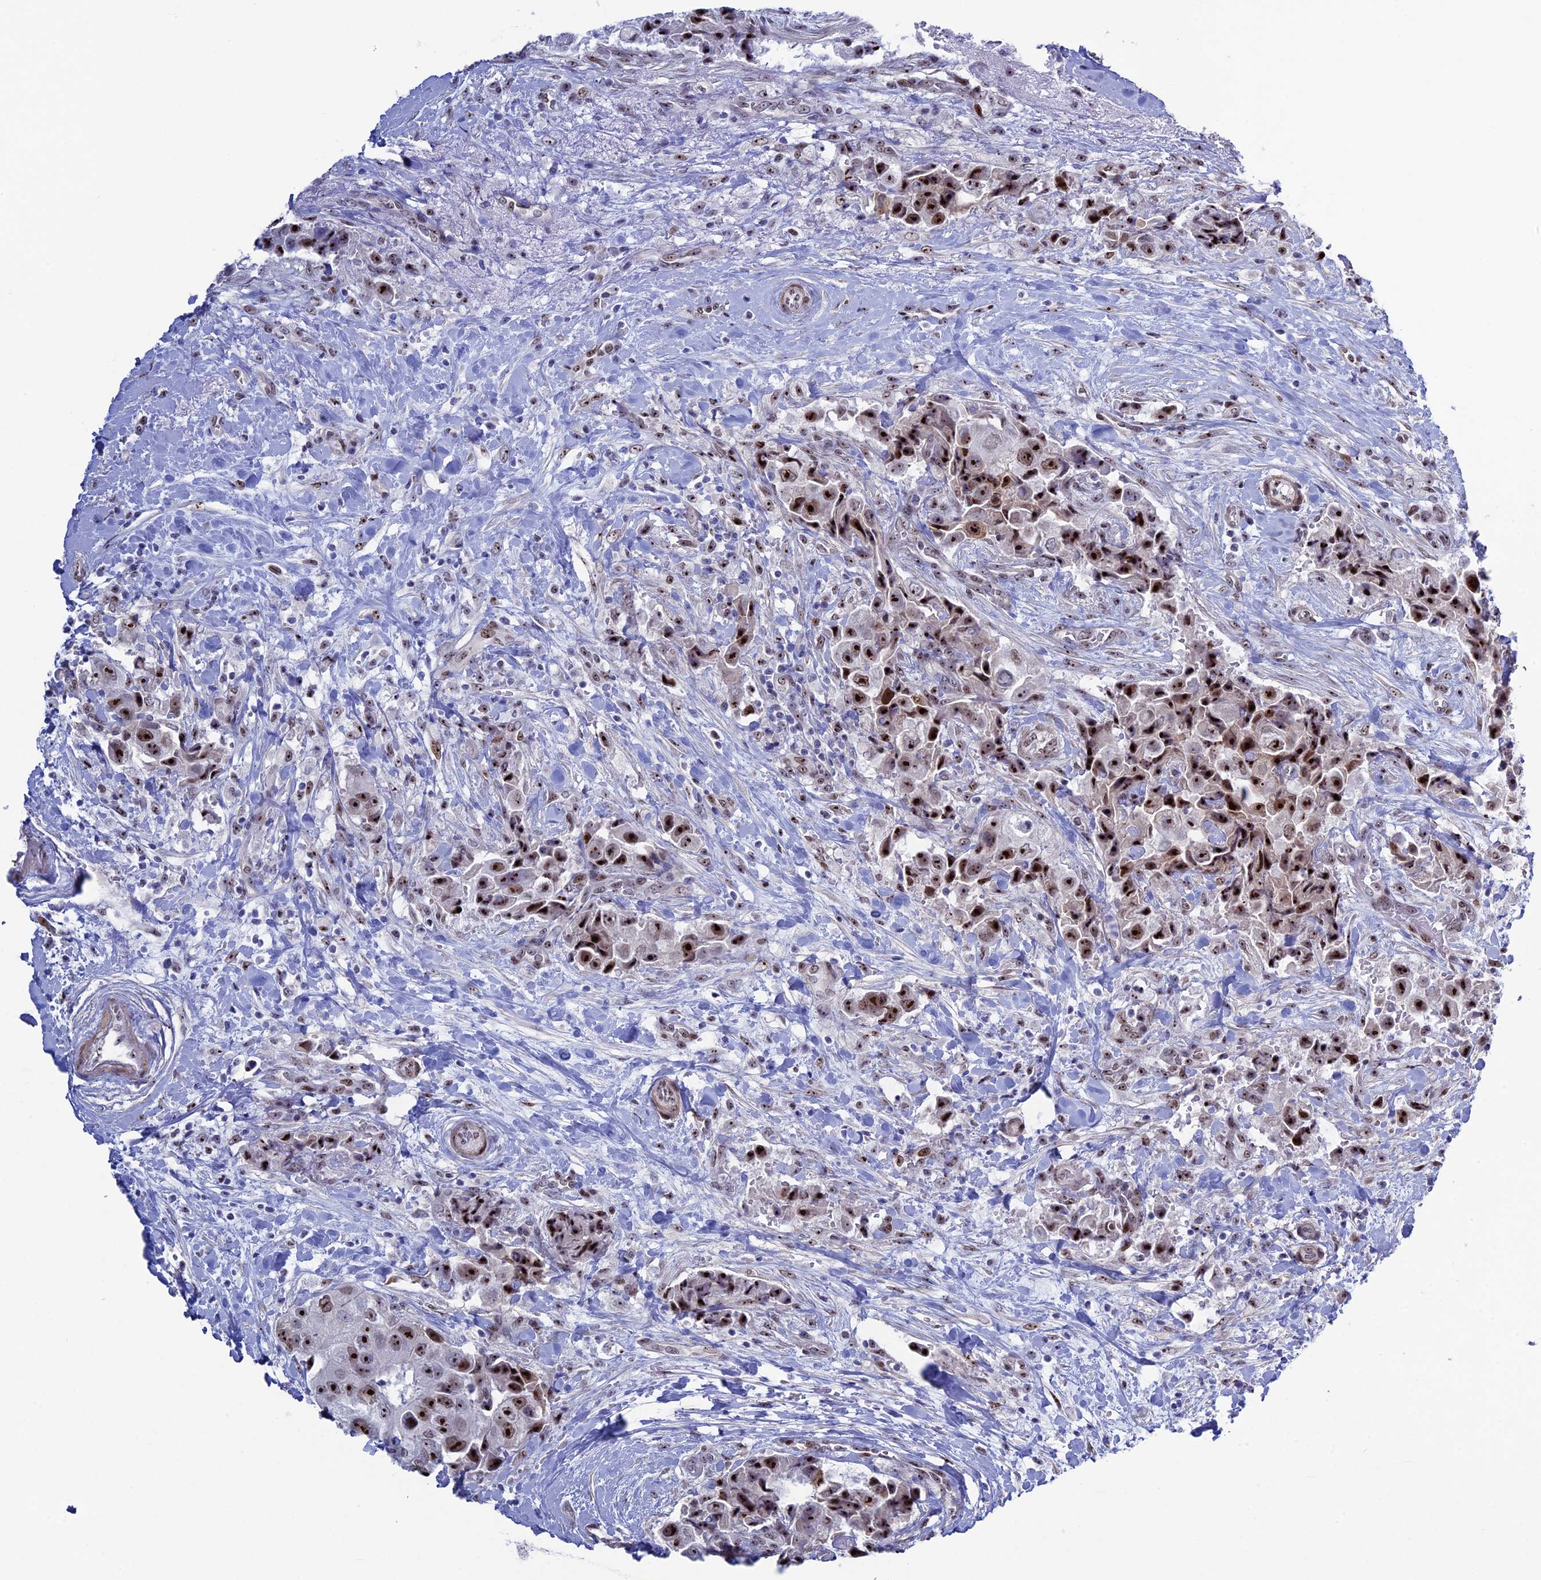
{"staining": {"intensity": "strong", "quantity": ">75%", "location": "nuclear"}, "tissue": "breast cancer", "cell_type": "Tumor cells", "image_type": "cancer", "snomed": [{"axis": "morphology", "description": "Normal tissue, NOS"}, {"axis": "morphology", "description": "Duct carcinoma"}, {"axis": "topography", "description": "Breast"}], "caption": "An immunohistochemistry (IHC) image of tumor tissue is shown. Protein staining in brown highlights strong nuclear positivity in breast cancer (infiltrating ductal carcinoma) within tumor cells.", "gene": "CCDC86", "patient": {"sex": "female", "age": 62}}